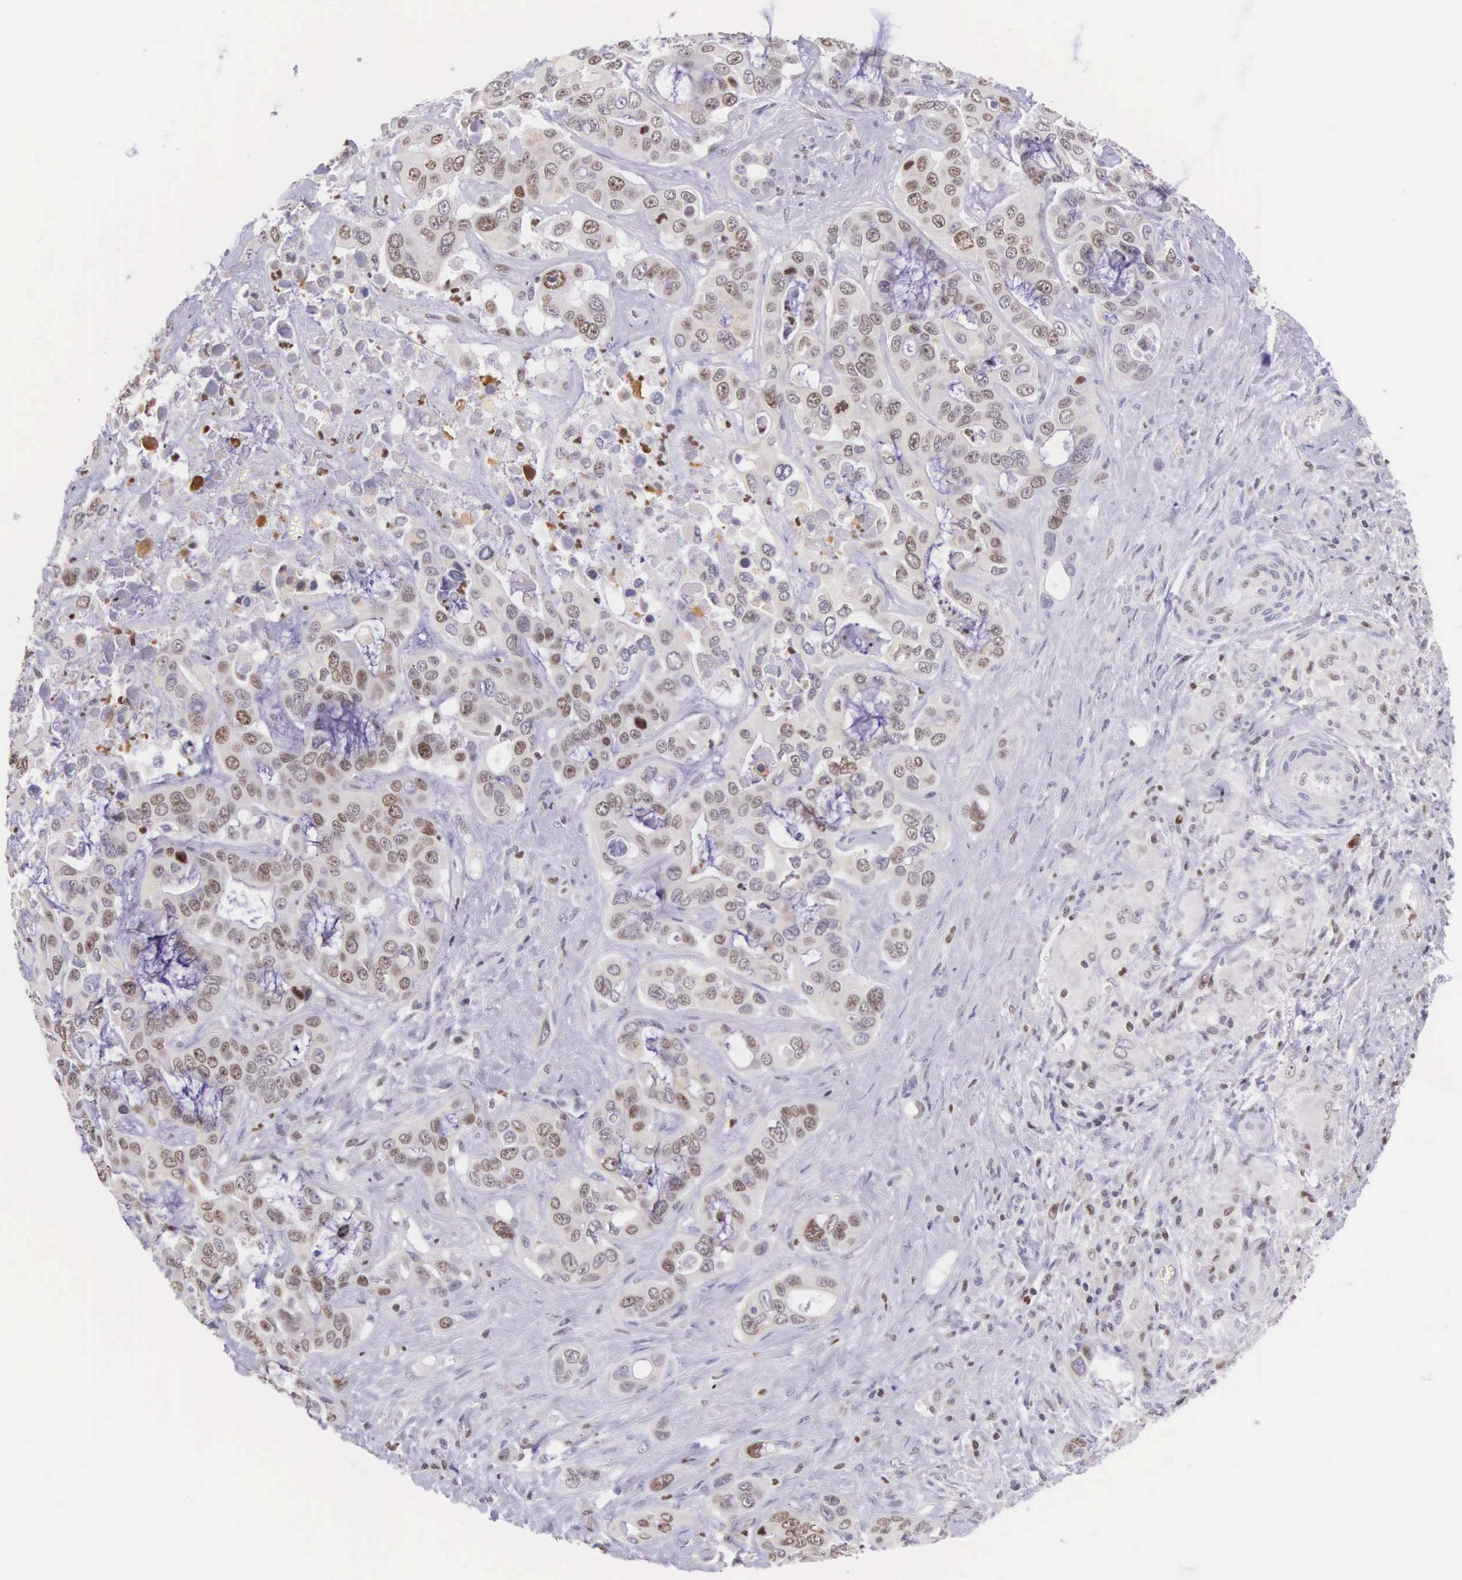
{"staining": {"intensity": "weak", "quantity": "25%-75%", "location": "nuclear"}, "tissue": "liver cancer", "cell_type": "Tumor cells", "image_type": "cancer", "snomed": [{"axis": "morphology", "description": "Cholangiocarcinoma"}, {"axis": "topography", "description": "Liver"}], "caption": "Protein expression analysis of human liver cancer (cholangiocarcinoma) reveals weak nuclear positivity in about 25%-75% of tumor cells.", "gene": "VRK1", "patient": {"sex": "female", "age": 79}}